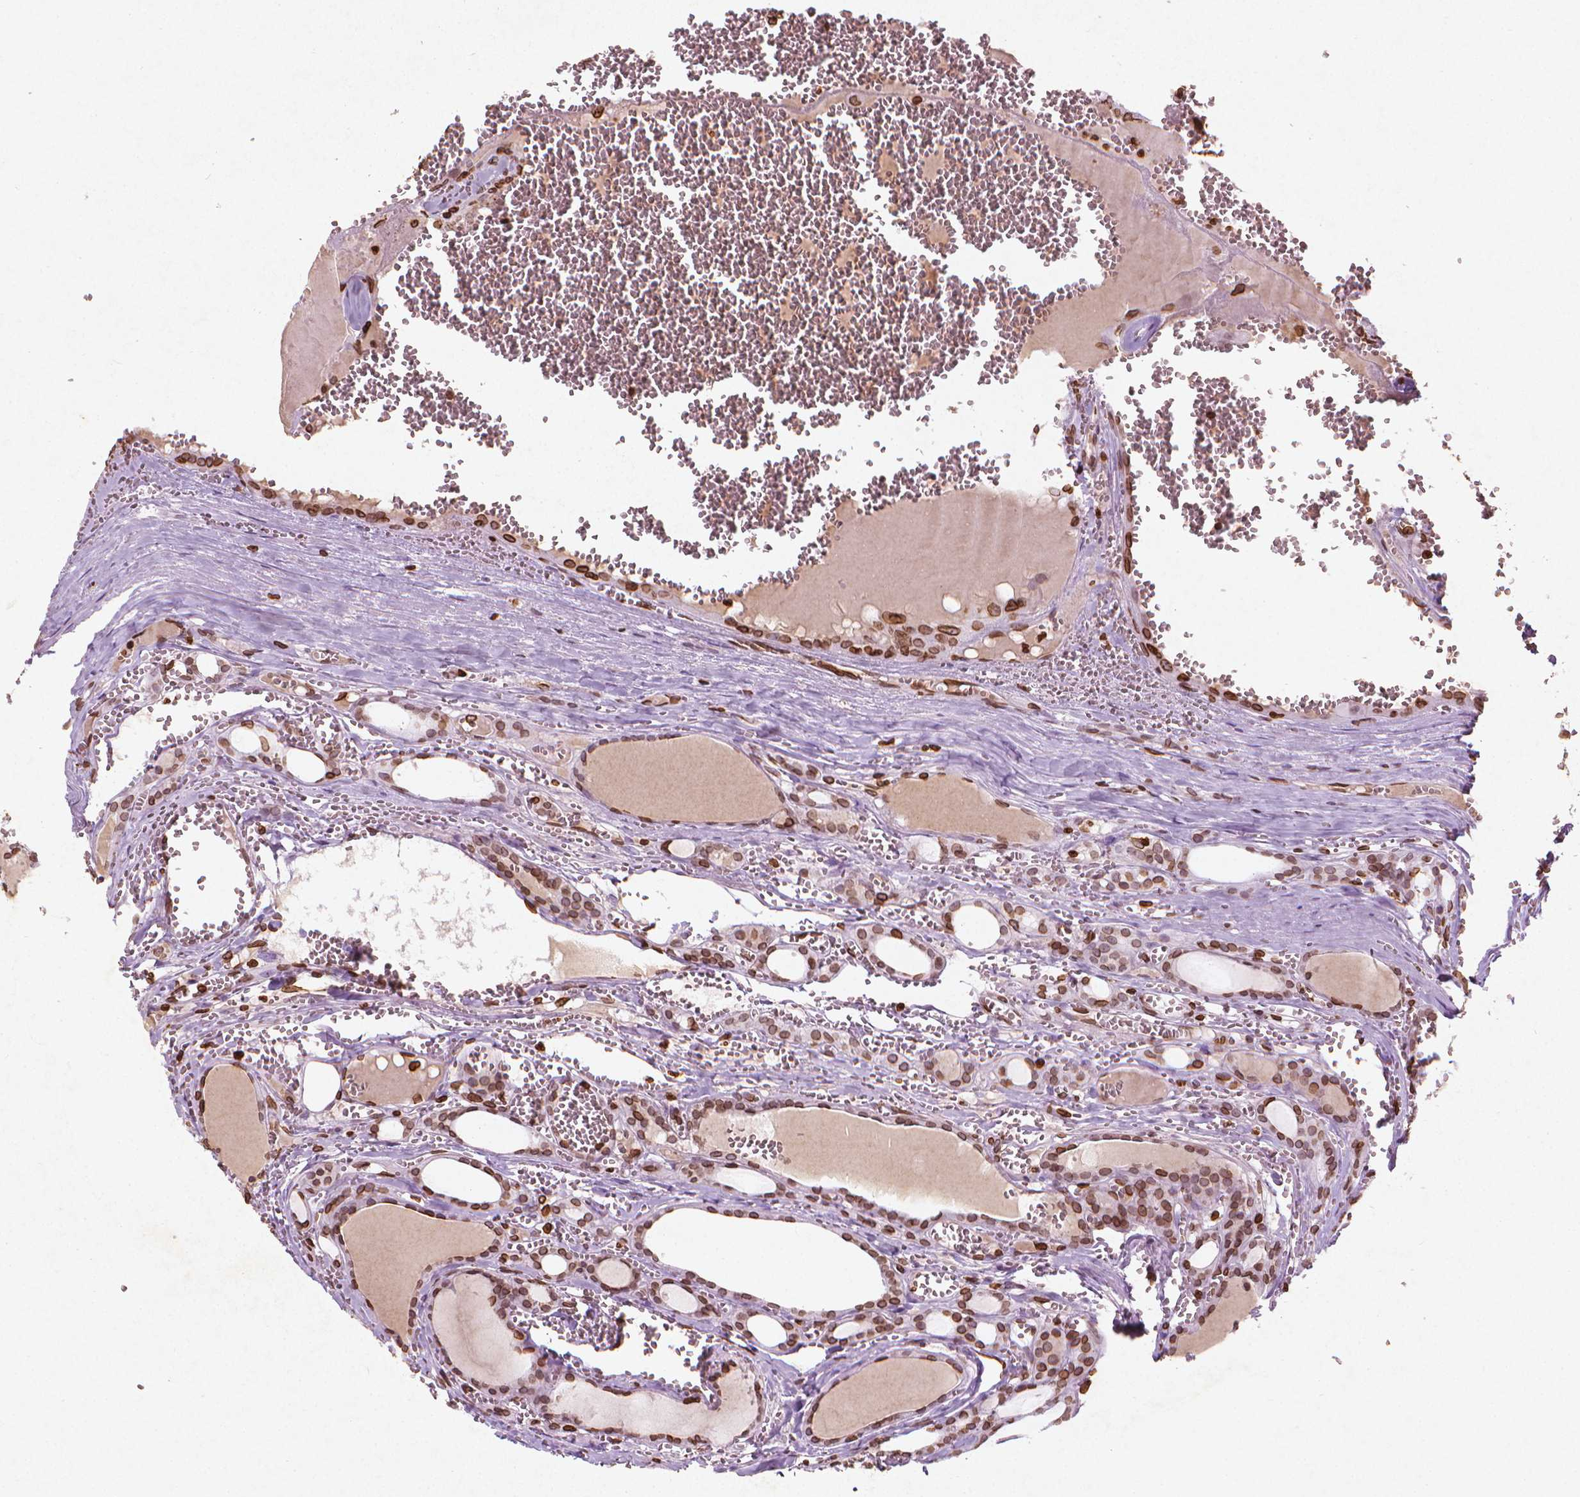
{"staining": {"intensity": "strong", "quantity": ">75%", "location": "cytoplasmic/membranous,nuclear"}, "tissue": "thyroid cancer", "cell_type": "Tumor cells", "image_type": "cancer", "snomed": [{"axis": "morphology", "description": "Papillary adenocarcinoma, NOS"}, {"axis": "topography", "description": "Thyroid gland"}], "caption": "Protein staining displays strong cytoplasmic/membranous and nuclear expression in about >75% of tumor cells in thyroid papillary adenocarcinoma.", "gene": "LMNB1", "patient": {"sex": "female", "age": 21}}